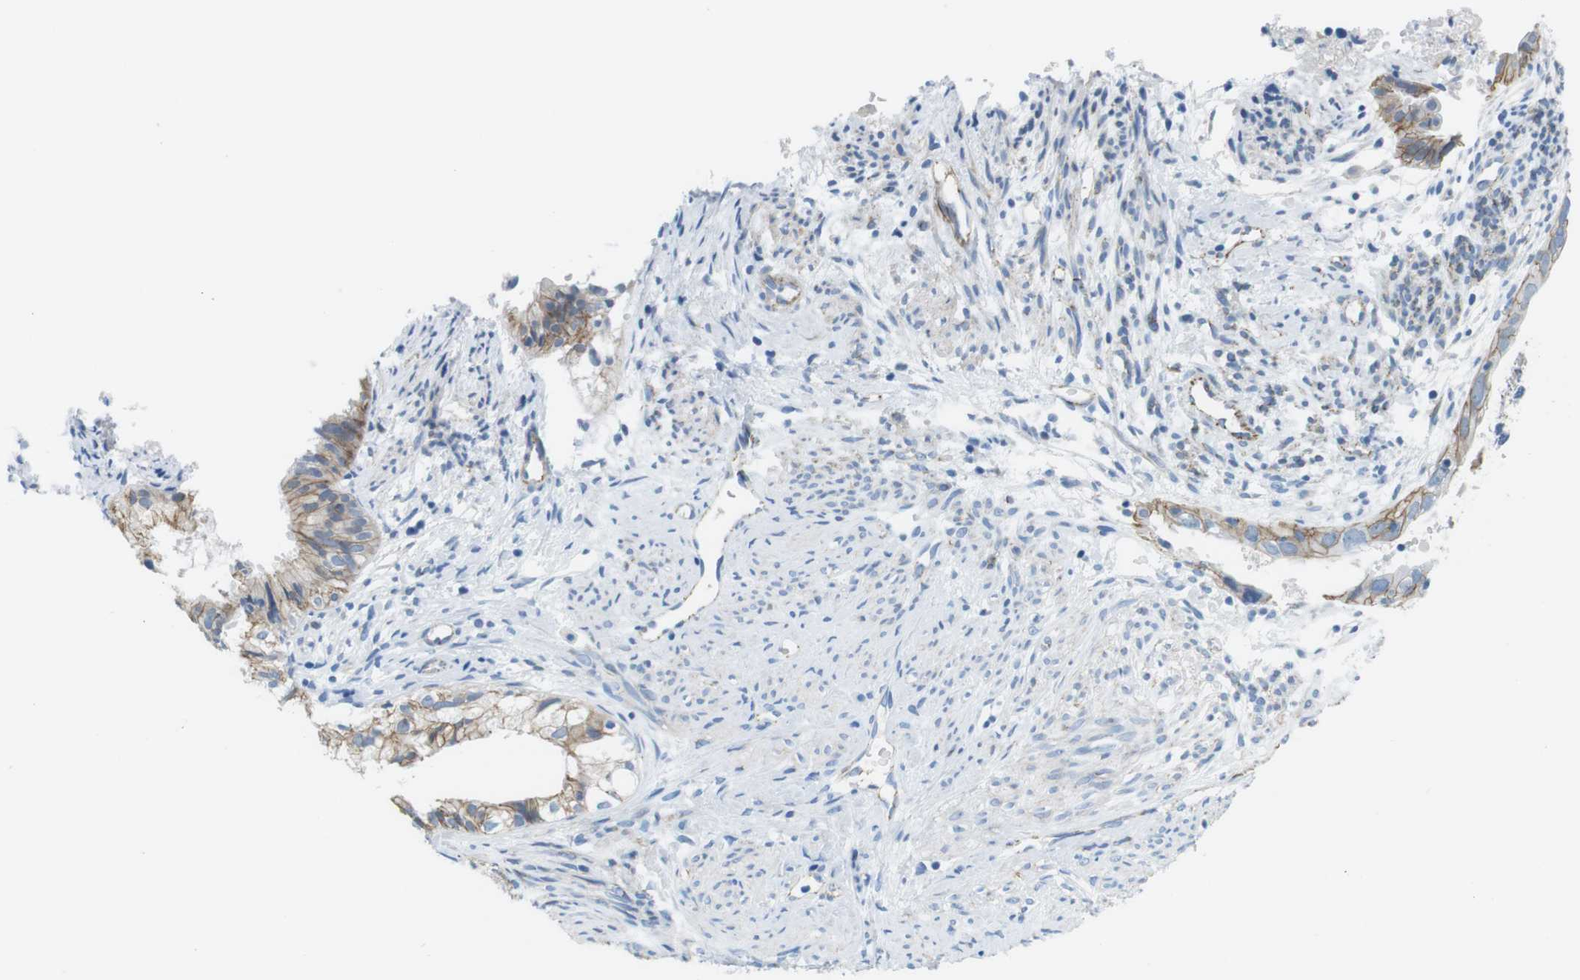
{"staining": {"intensity": "moderate", "quantity": ">75%", "location": "cytoplasmic/membranous"}, "tissue": "cervical cancer", "cell_type": "Tumor cells", "image_type": "cancer", "snomed": [{"axis": "morphology", "description": "Normal tissue, NOS"}, {"axis": "morphology", "description": "Adenocarcinoma, NOS"}, {"axis": "topography", "description": "Cervix"}, {"axis": "topography", "description": "Endometrium"}], "caption": "Immunohistochemical staining of human cervical cancer displays medium levels of moderate cytoplasmic/membranous staining in about >75% of tumor cells.", "gene": "SLC6A6", "patient": {"sex": "female", "age": 86}}